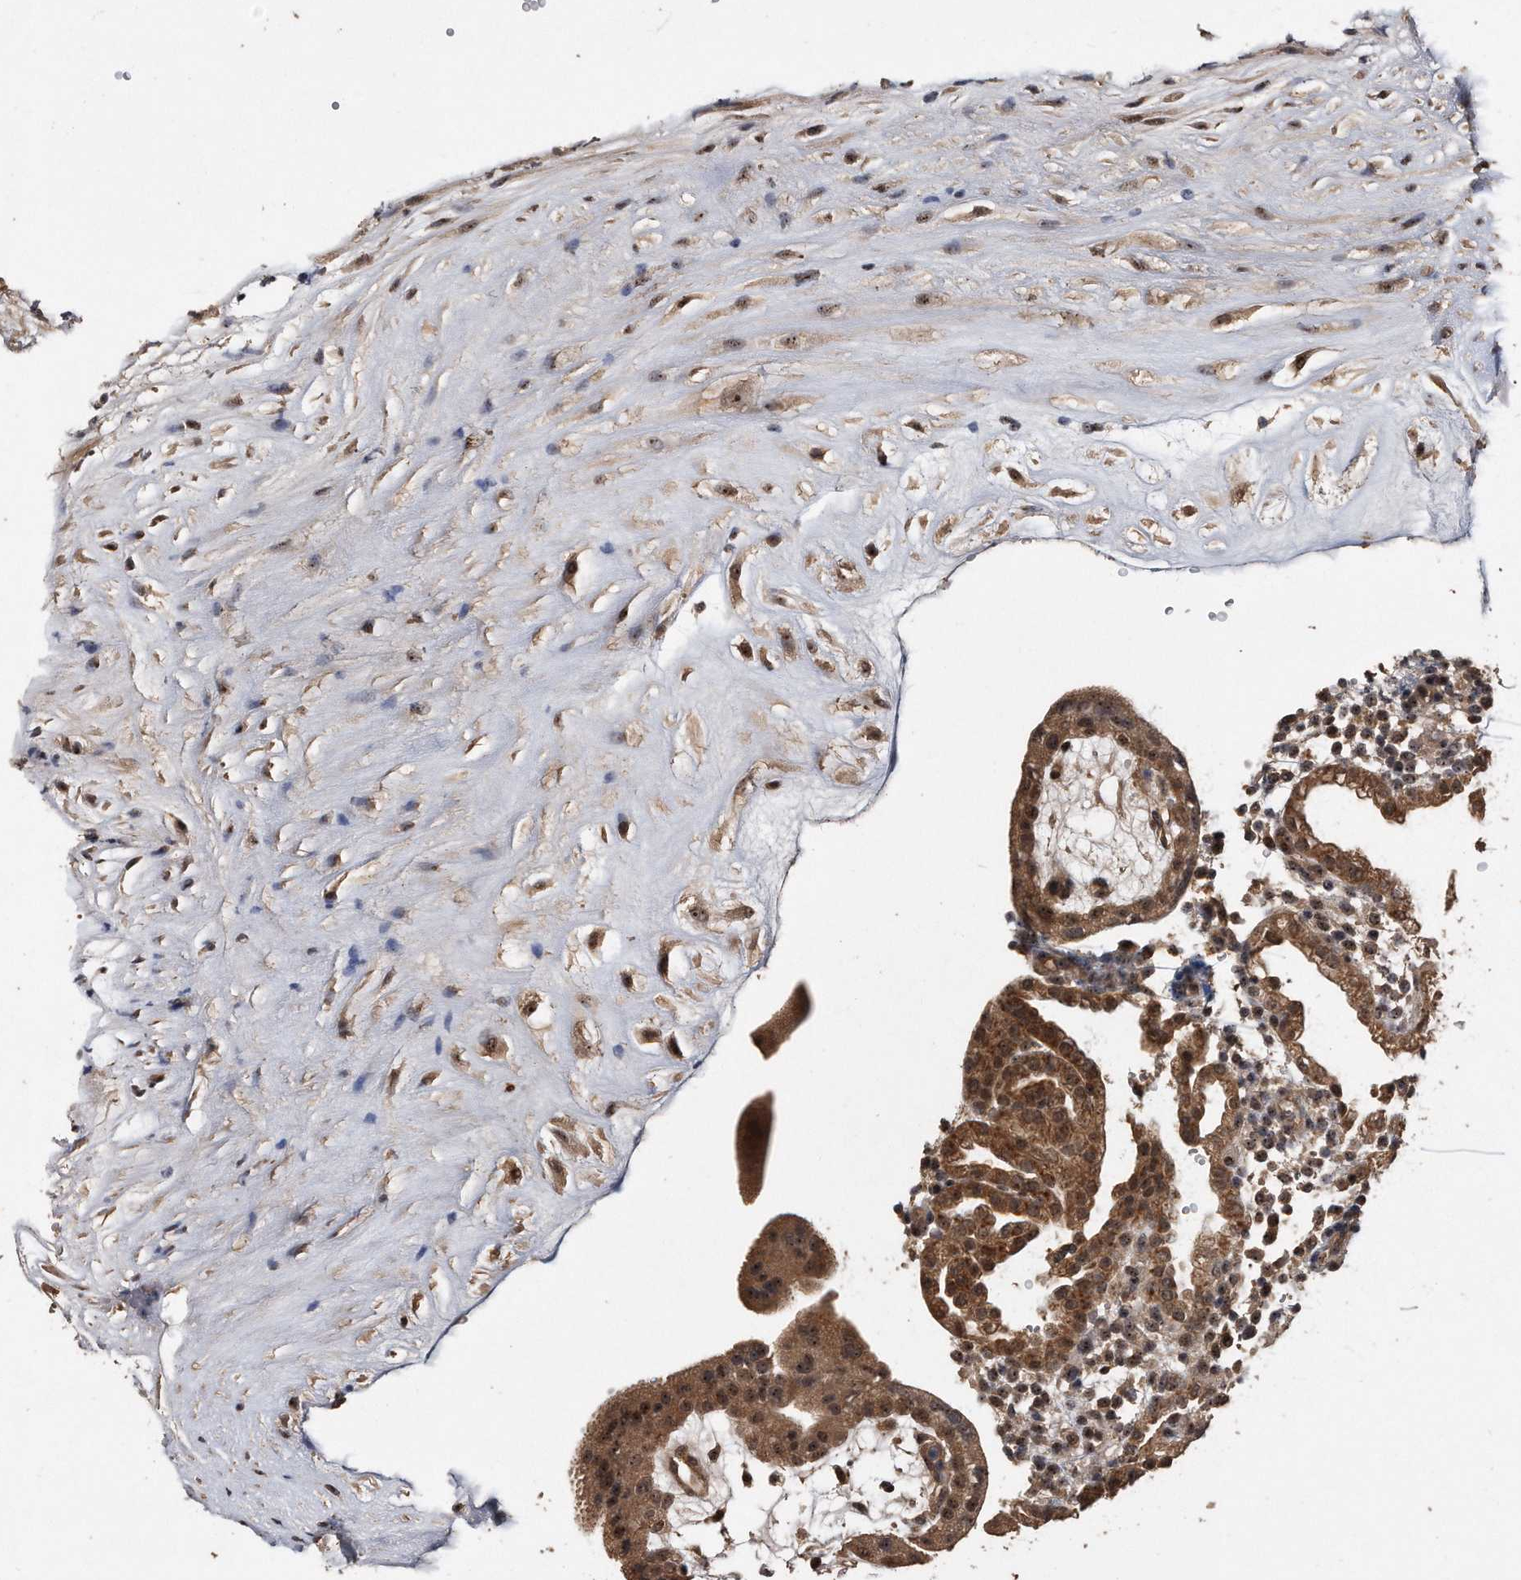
{"staining": {"intensity": "moderate", "quantity": ">75%", "location": "cytoplasmic/membranous,nuclear"}, "tissue": "placenta", "cell_type": "Trophoblastic cells", "image_type": "normal", "snomed": [{"axis": "morphology", "description": "Normal tissue, NOS"}, {"axis": "topography", "description": "Placenta"}], "caption": "Trophoblastic cells show medium levels of moderate cytoplasmic/membranous,nuclear positivity in about >75% of cells in unremarkable placenta. The protein is shown in brown color, while the nuclei are stained blue.", "gene": "PELO", "patient": {"sex": "female", "age": 18}}